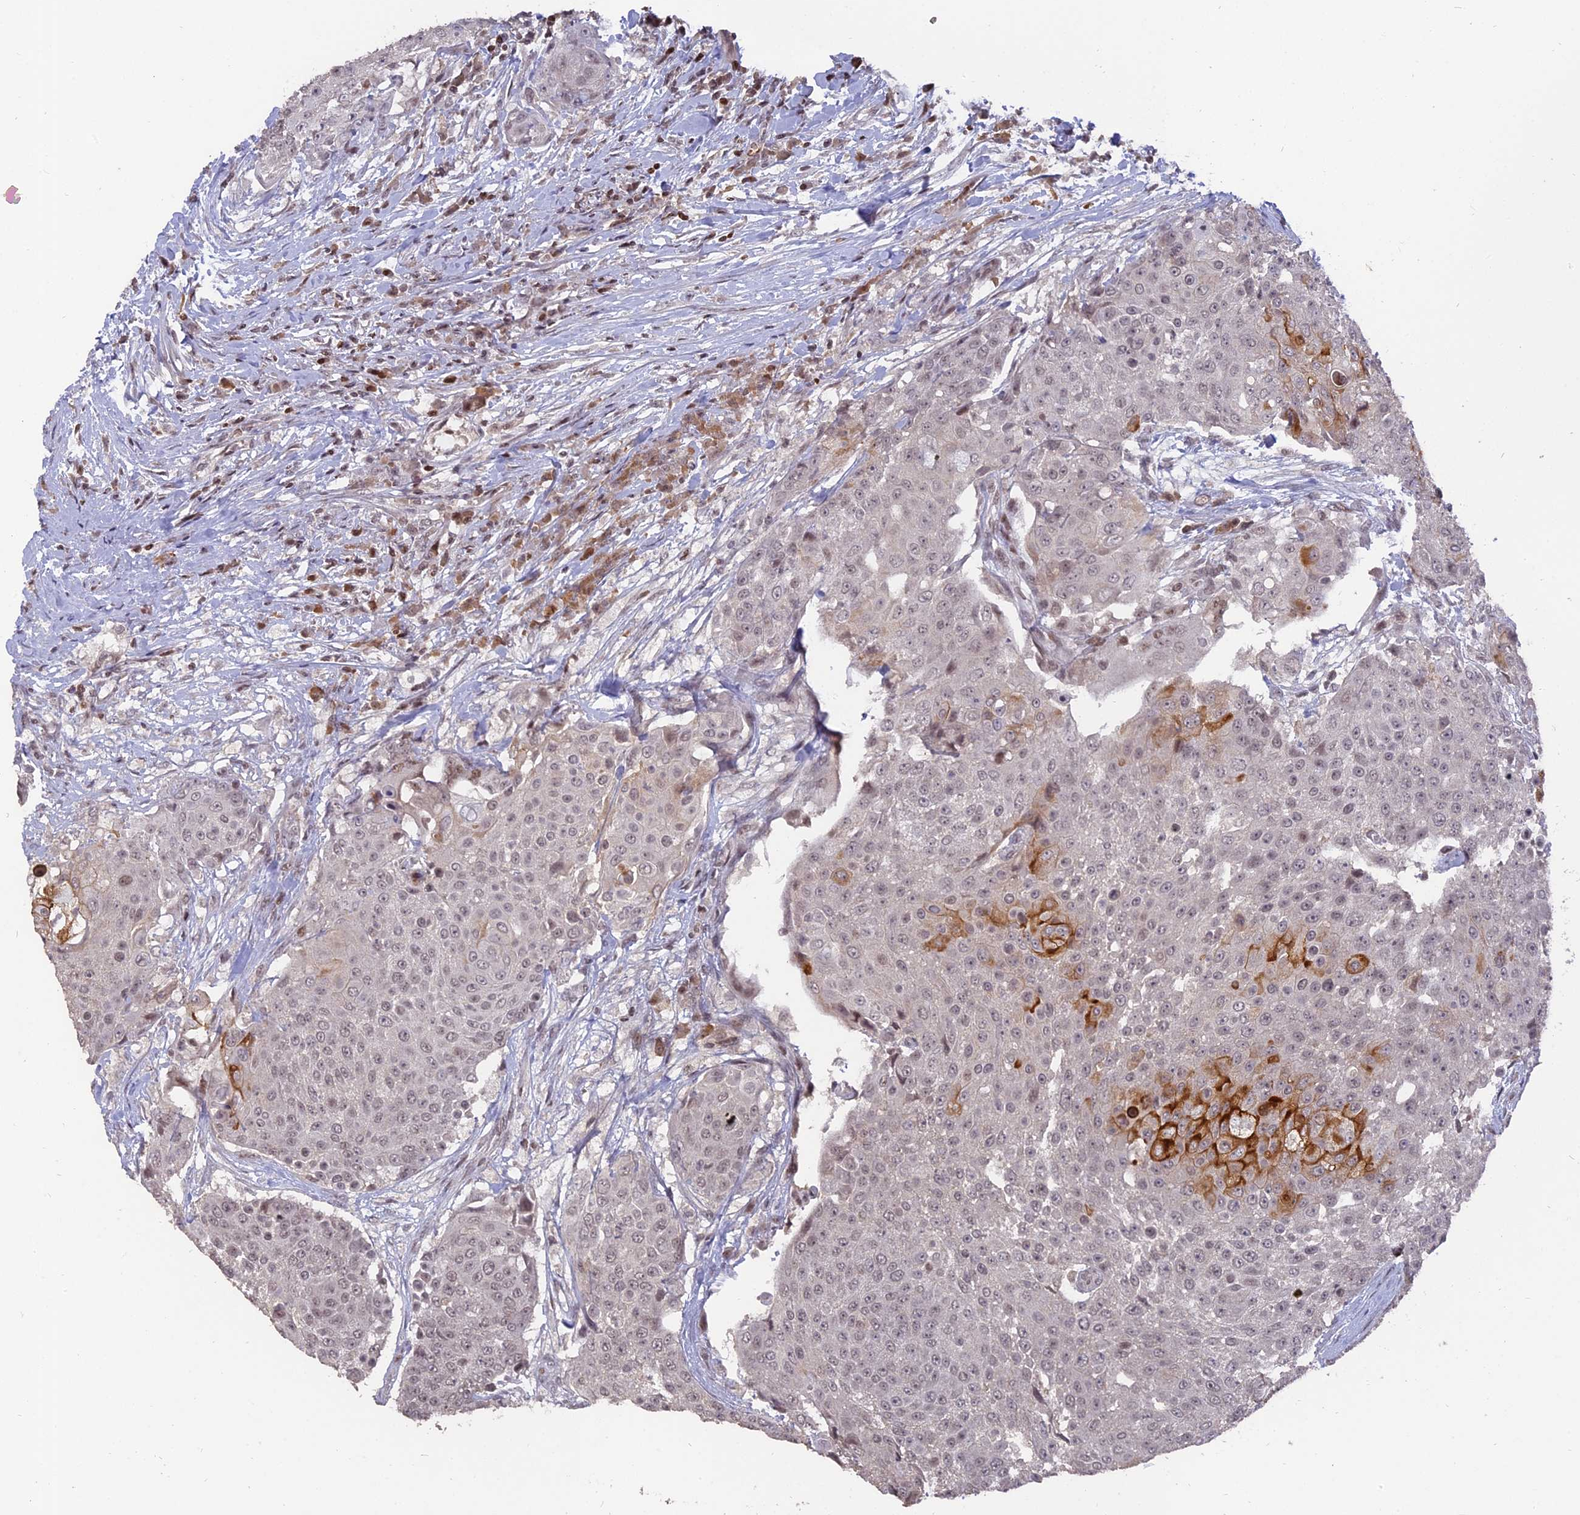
{"staining": {"intensity": "weak", "quantity": "25%-75%", "location": "nuclear"}, "tissue": "urothelial cancer", "cell_type": "Tumor cells", "image_type": "cancer", "snomed": [{"axis": "morphology", "description": "Urothelial carcinoma, High grade"}, {"axis": "topography", "description": "Urinary bladder"}], "caption": "A brown stain shows weak nuclear positivity of a protein in human urothelial cancer tumor cells.", "gene": "NR1H3", "patient": {"sex": "female", "age": 63}}